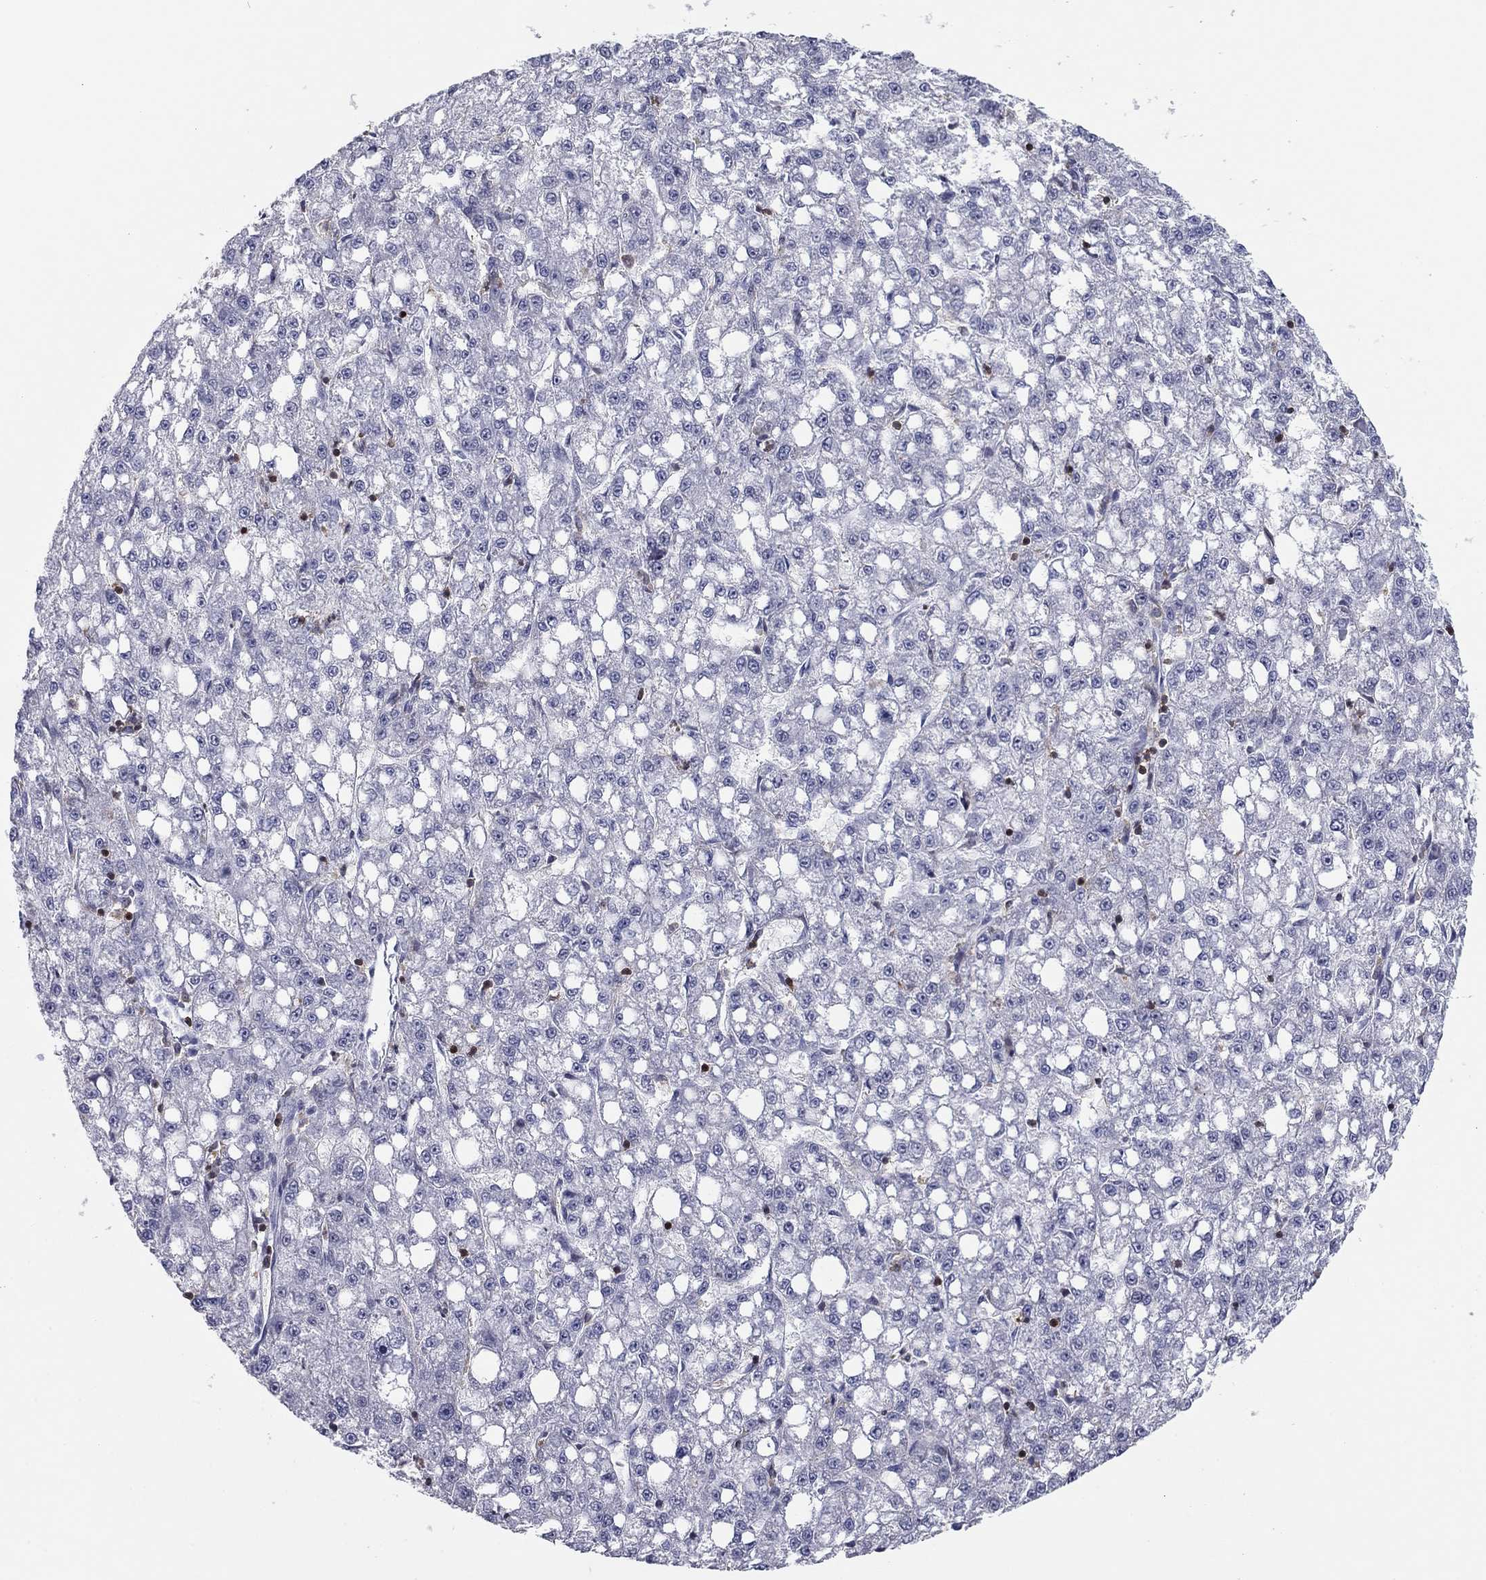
{"staining": {"intensity": "negative", "quantity": "none", "location": "none"}, "tissue": "liver cancer", "cell_type": "Tumor cells", "image_type": "cancer", "snomed": [{"axis": "morphology", "description": "Carcinoma, Hepatocellular, NOS"}, {"axis": "topography", "description": "Liver"}], "caption": "Histopathology image shows no protein staining in tumor cells of liver cancer tissue.", "gene": "ARHGAP27", "patient": {"sex": "female", "age": 65}}